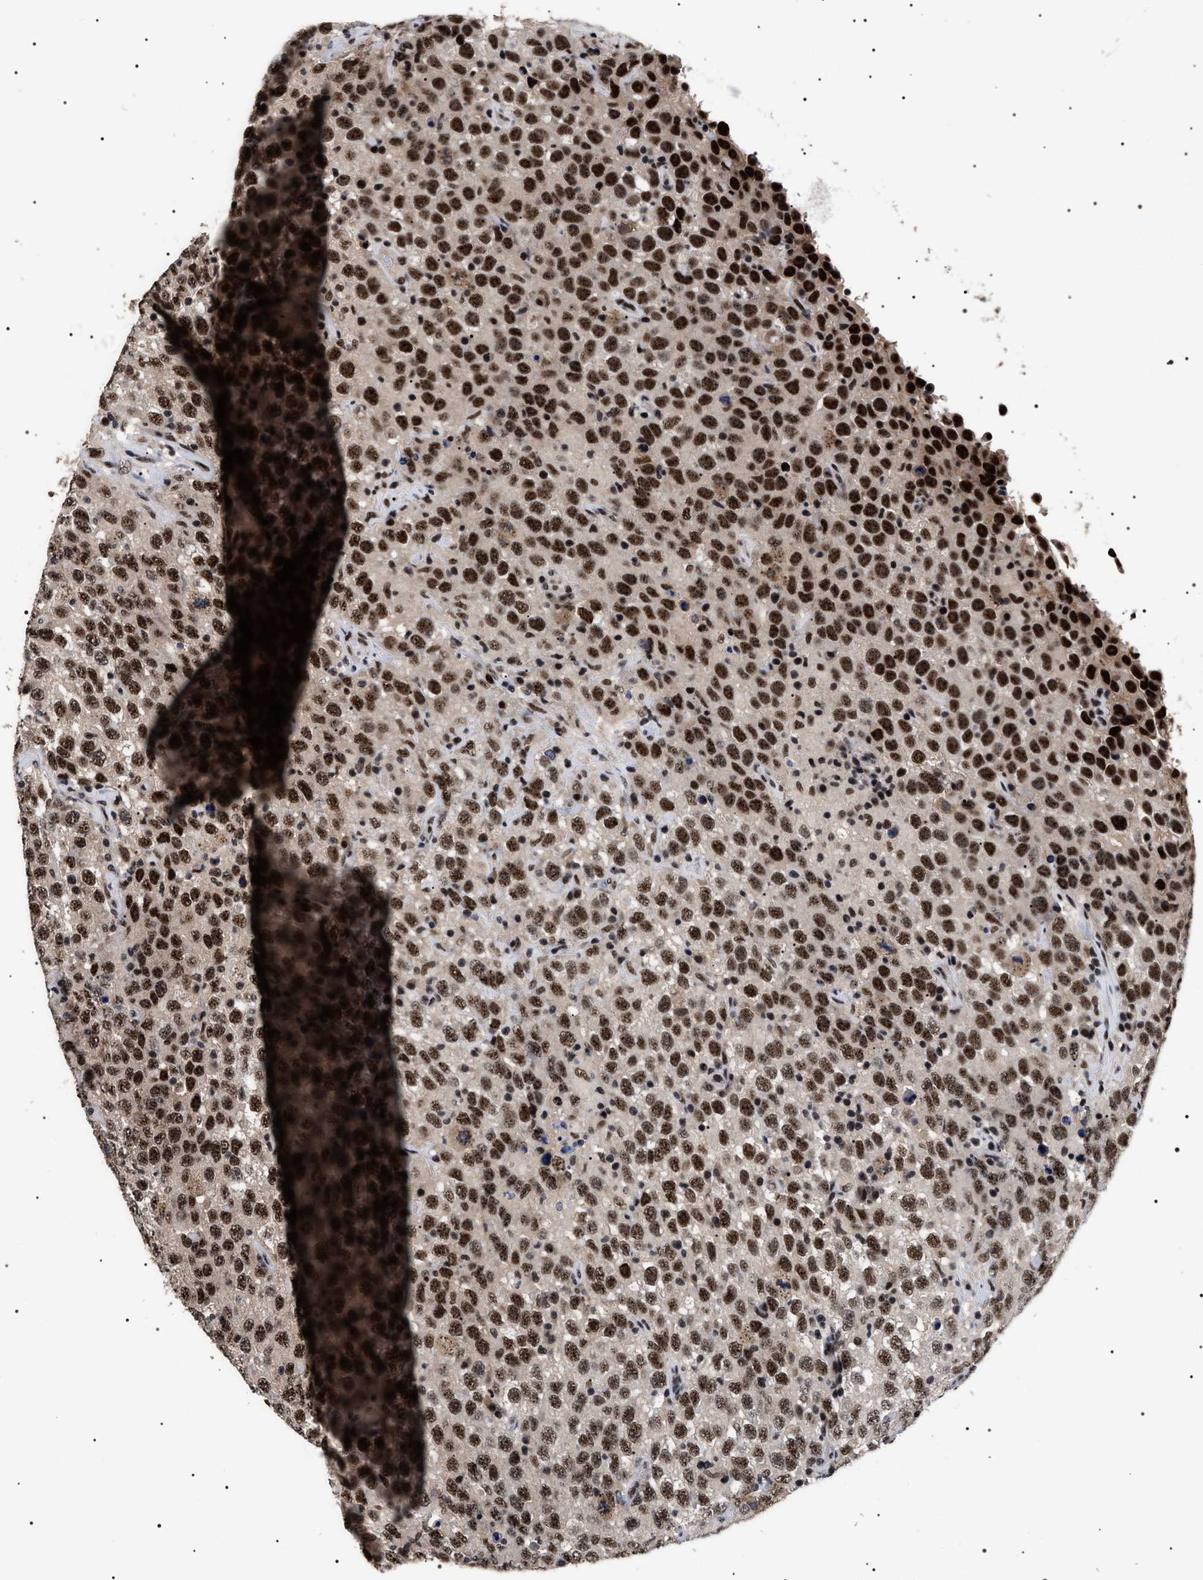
{"staining": {"intensity": "strong", "quantity": ">75%", "location": "nuclear"}, "tissue": "testis cancer", "cell_type": "Tumor cells", "image_type": "cancer", "snomed": [{"axis": "morphology", "description": "Seminoma, NOS"}, {"axis": "topography", "description": "Testis"}], "caption": "The micrograph displays staining of testis seminoma, revealing strong nuclear protein expression (brown color) within tumor cells. Using DAB (3,3'-diaminobenzidine) (brown) and hematoxylin (blue) stains, captured at high magnification using brightfield microscopy.", "gene": "CAAP1", "patient": {"sex": "male", "age": 41}}